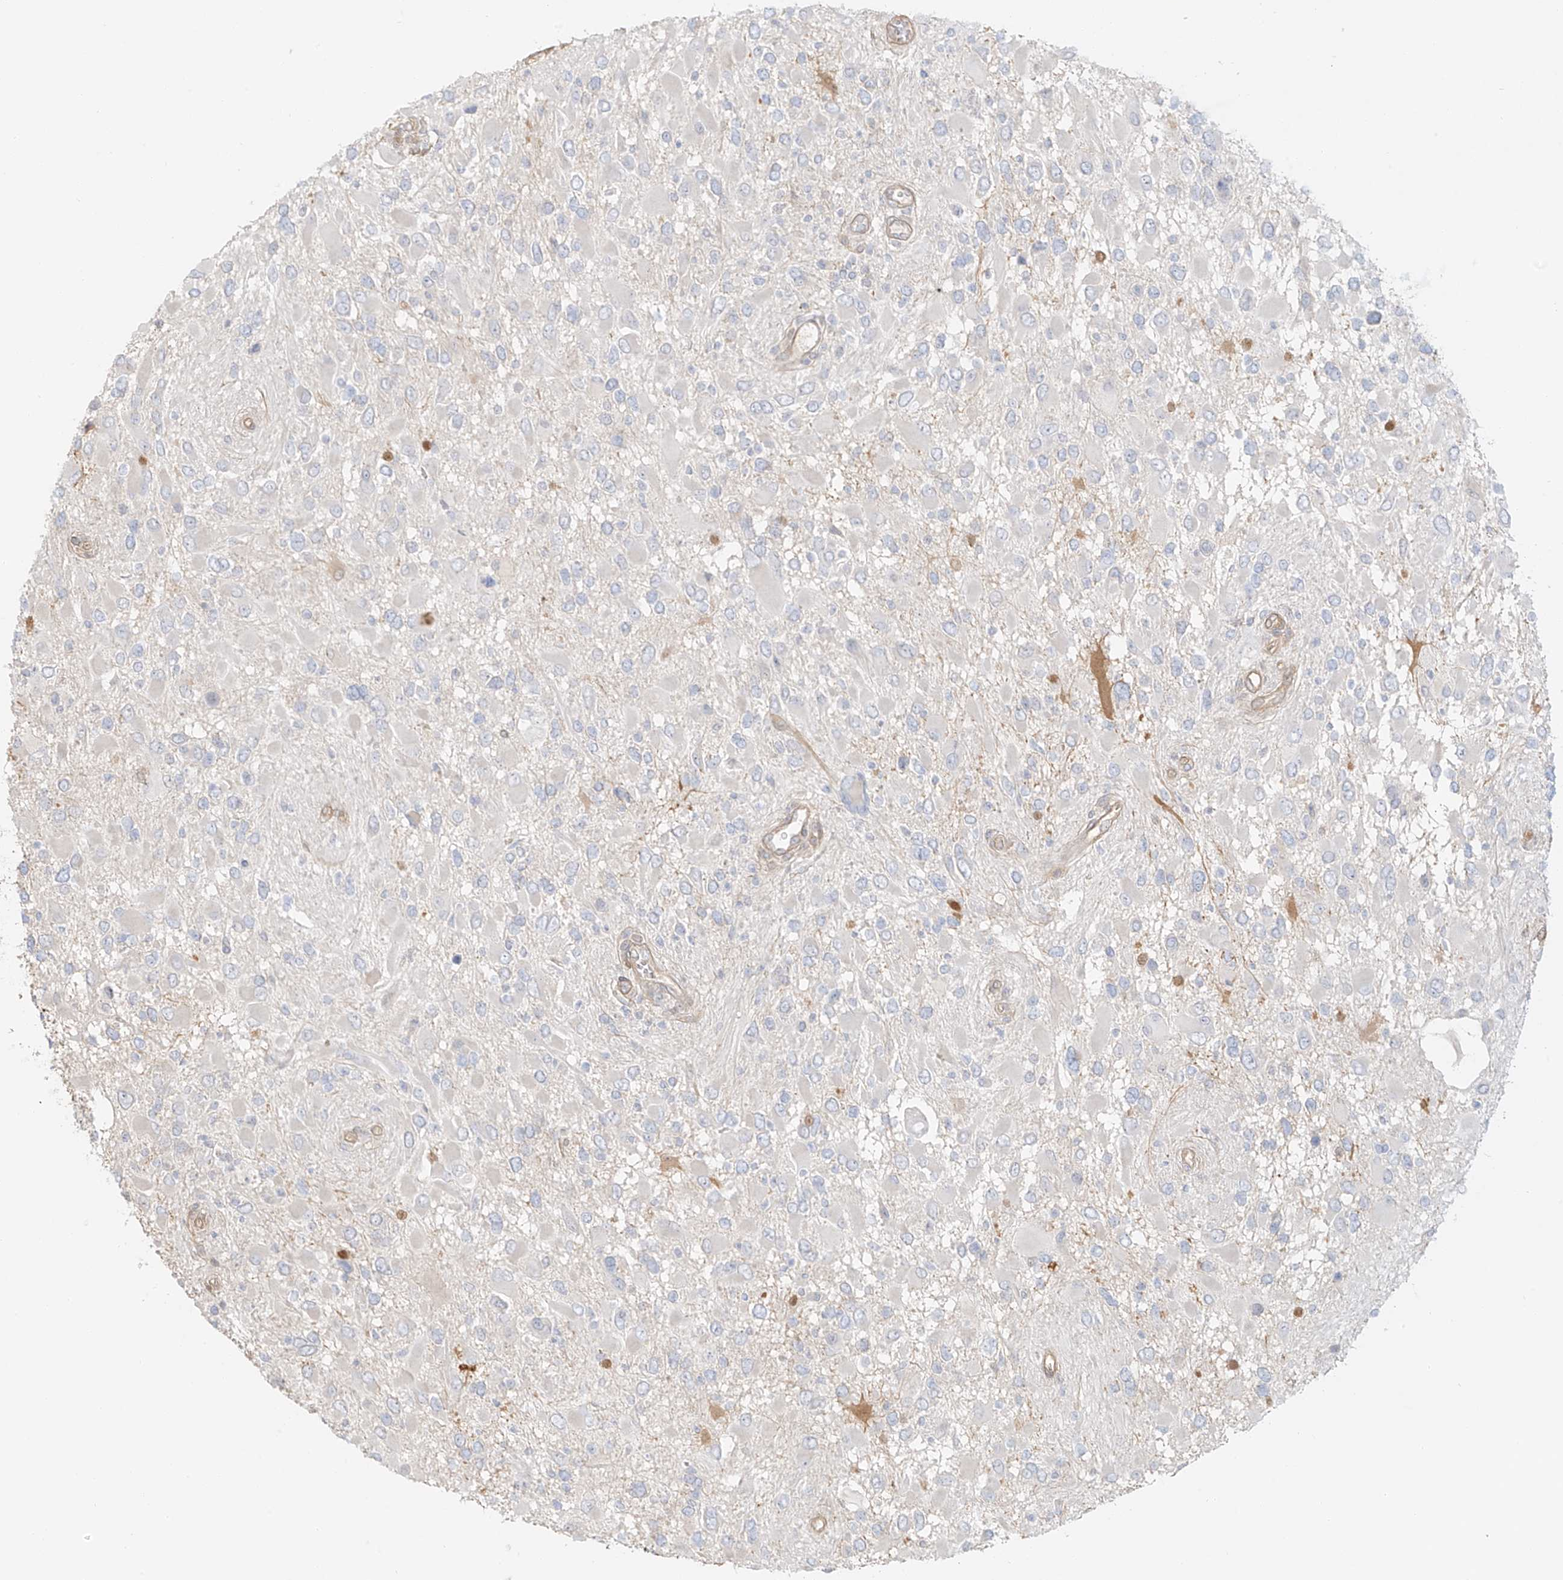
{"staining": {"intensity": "negative", "quantity": "none", "location": "none"}, "tissue": "glioma", "cell_type": "Tumor cells", "image_type": "cancer", "snomed": [{"axis": "morphology", "description": "Glioma, malignant, High grade"}, {"axis": "topography", "description": "Brain"}], "caption": "High-grade glioma (malignant) was stained to show a protein in brown. There is no significant positivity in tumor cells. (Brightfield microscopy of DAB (3,3'-diaminobenzidine) immunohistochemistry (IHC) at high magnification).", "gene": "UPK1B", "patient": {"sex": "male", "age": 53}}